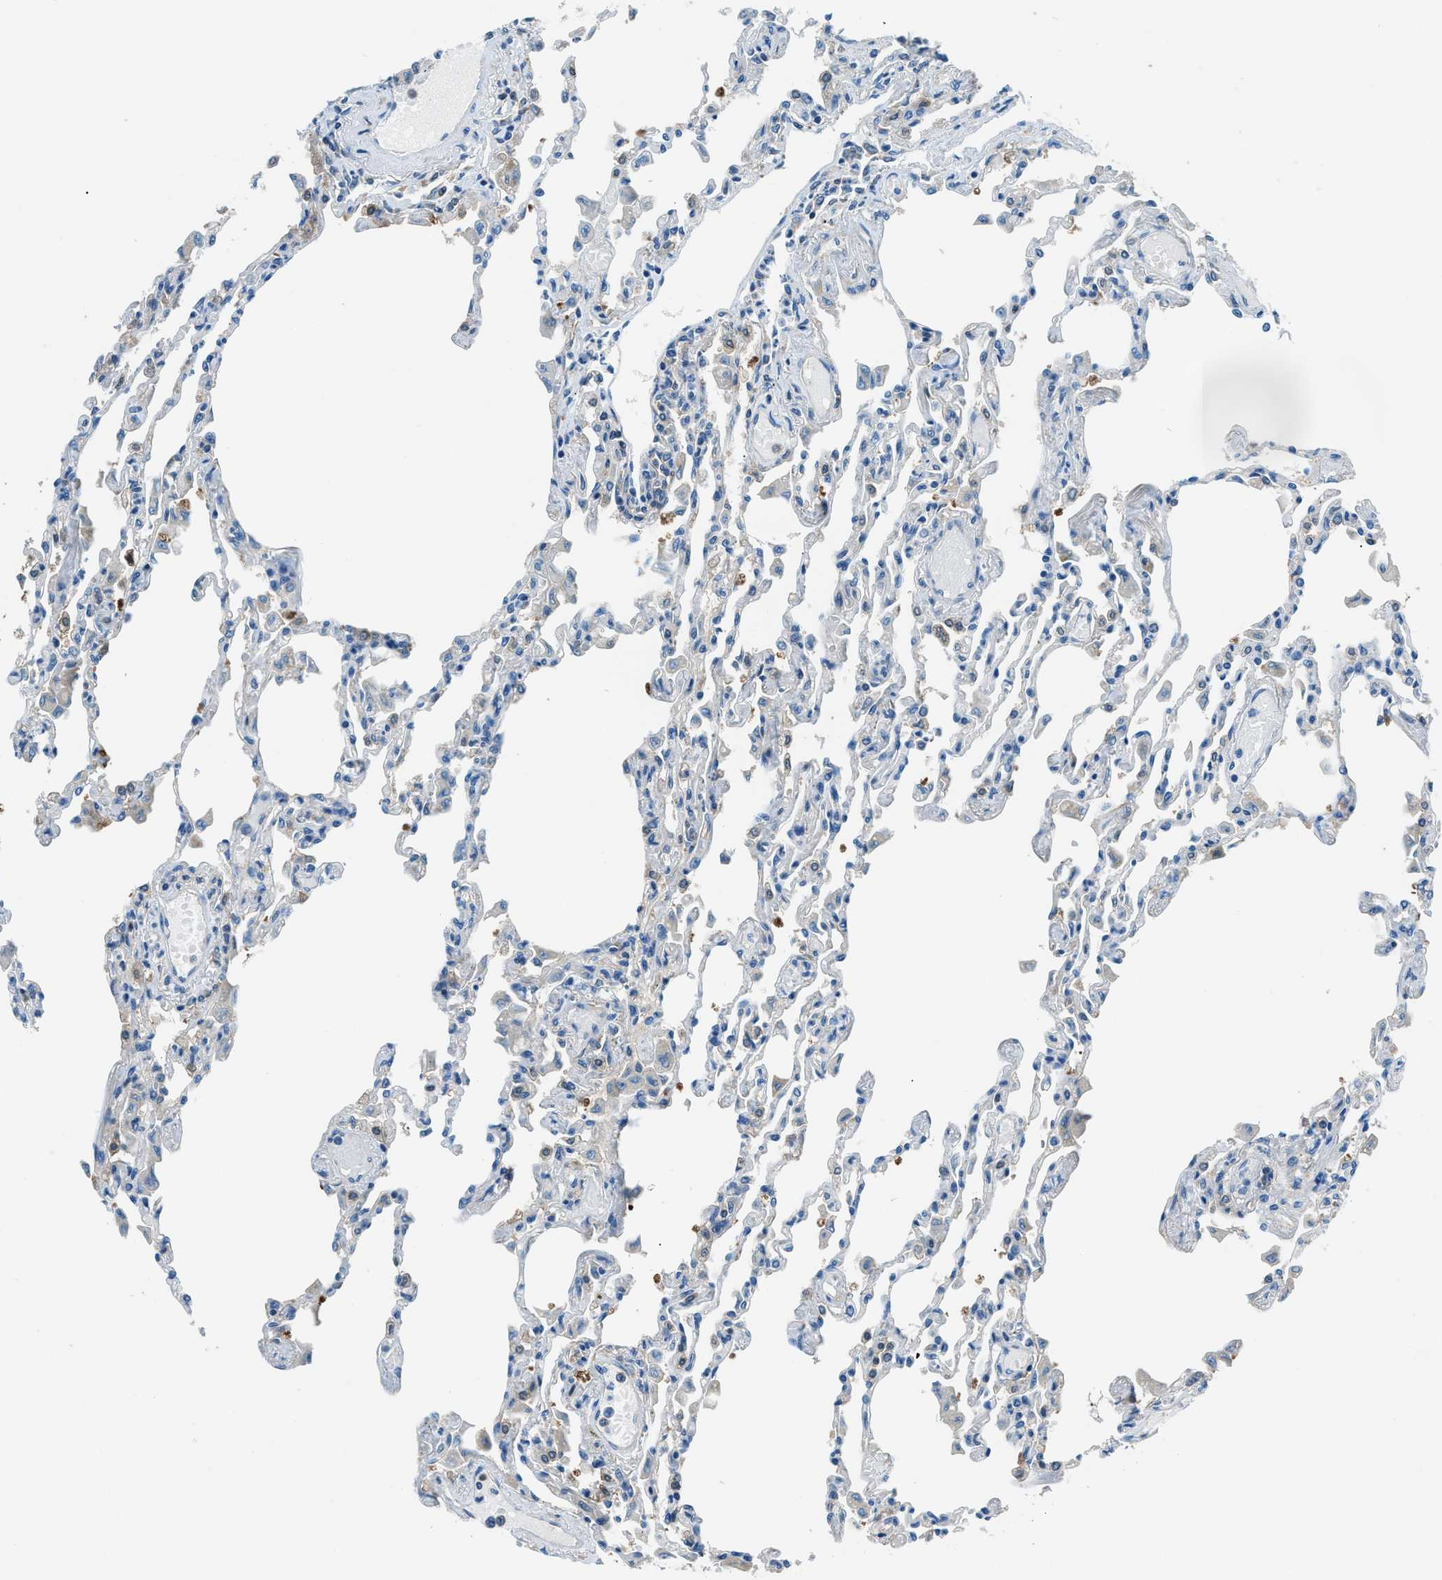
{"staining": {"intensity": "negative", "quantity": "none", "location": "none"}, "tissue": "lung", "cell_type": "Alveolar cells", "image_type": "normal", "snomed": [{"axis": "morphology", "description": "Normal tissue, NOS"}, {"axis": "topography", "description": "Bronchus"}, {"axis": "topography", "description": "Lung"}], "caption": "This is an immunohistochemistry (IHC) image of unremarkable human lung. There is no staining in alveolar cells.", "gene": "SARS1", "patient": {"sex": "female", "age": 49}}